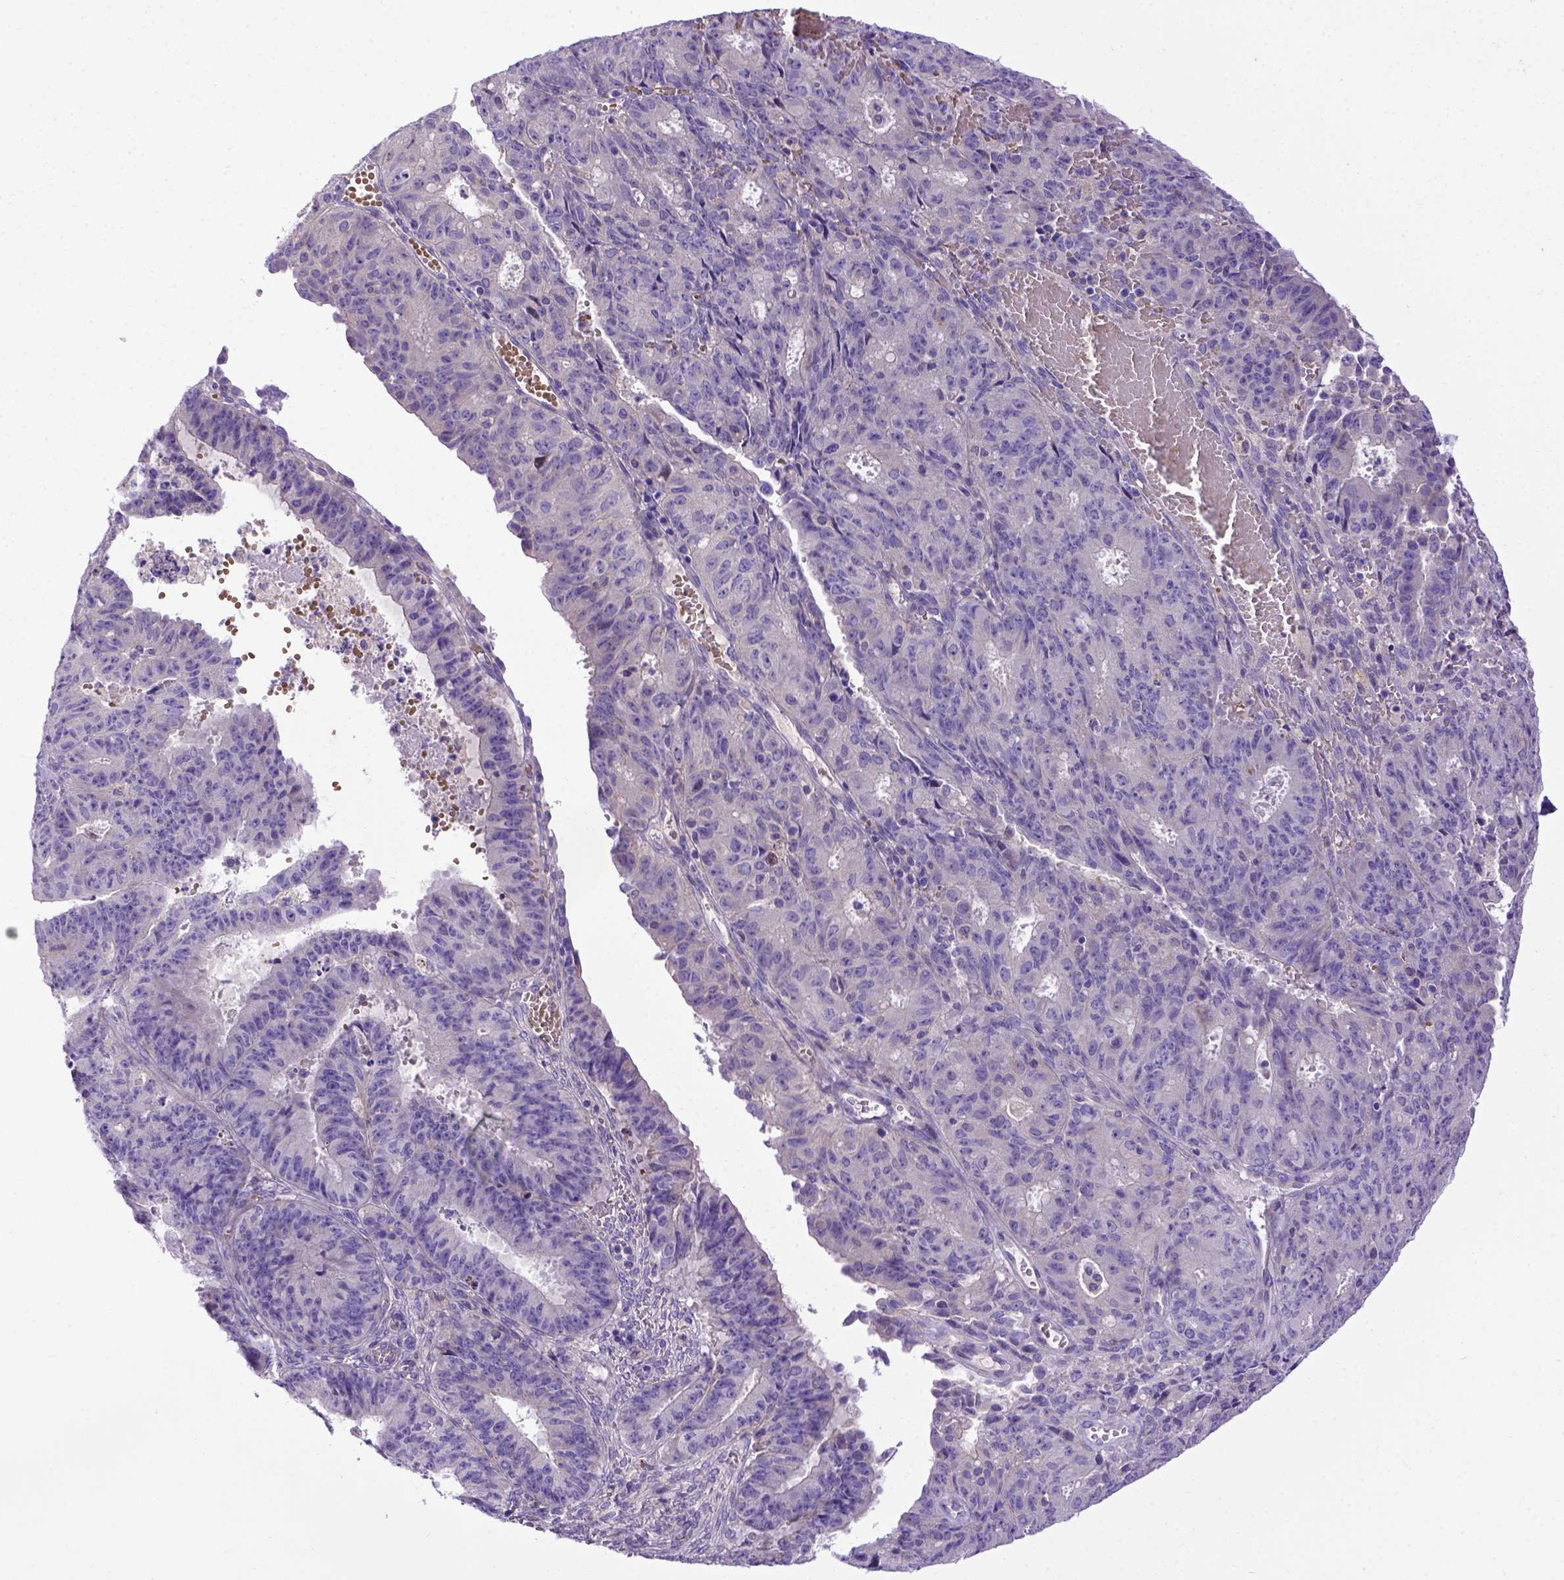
{"staining": {"intensity": "negative", "quantity": "none", "location": "none"}, "tissue": "ovarian cancer", "cell_type": "Tumor cells", "image_type": "cancer", "snomed": [{"axis": "morphology", "description": "Carcinoma, endometroid"}, {"axis": "topography", "description": "Ovary"}], "caption": "Human ovarian cancer (endometroid carcinoma) stained for a protein using immunohistochemistry exhibits no positivity in tumor cells.", "gene": "ADAM12", "patient": {"sex": "female", "age": 42}}